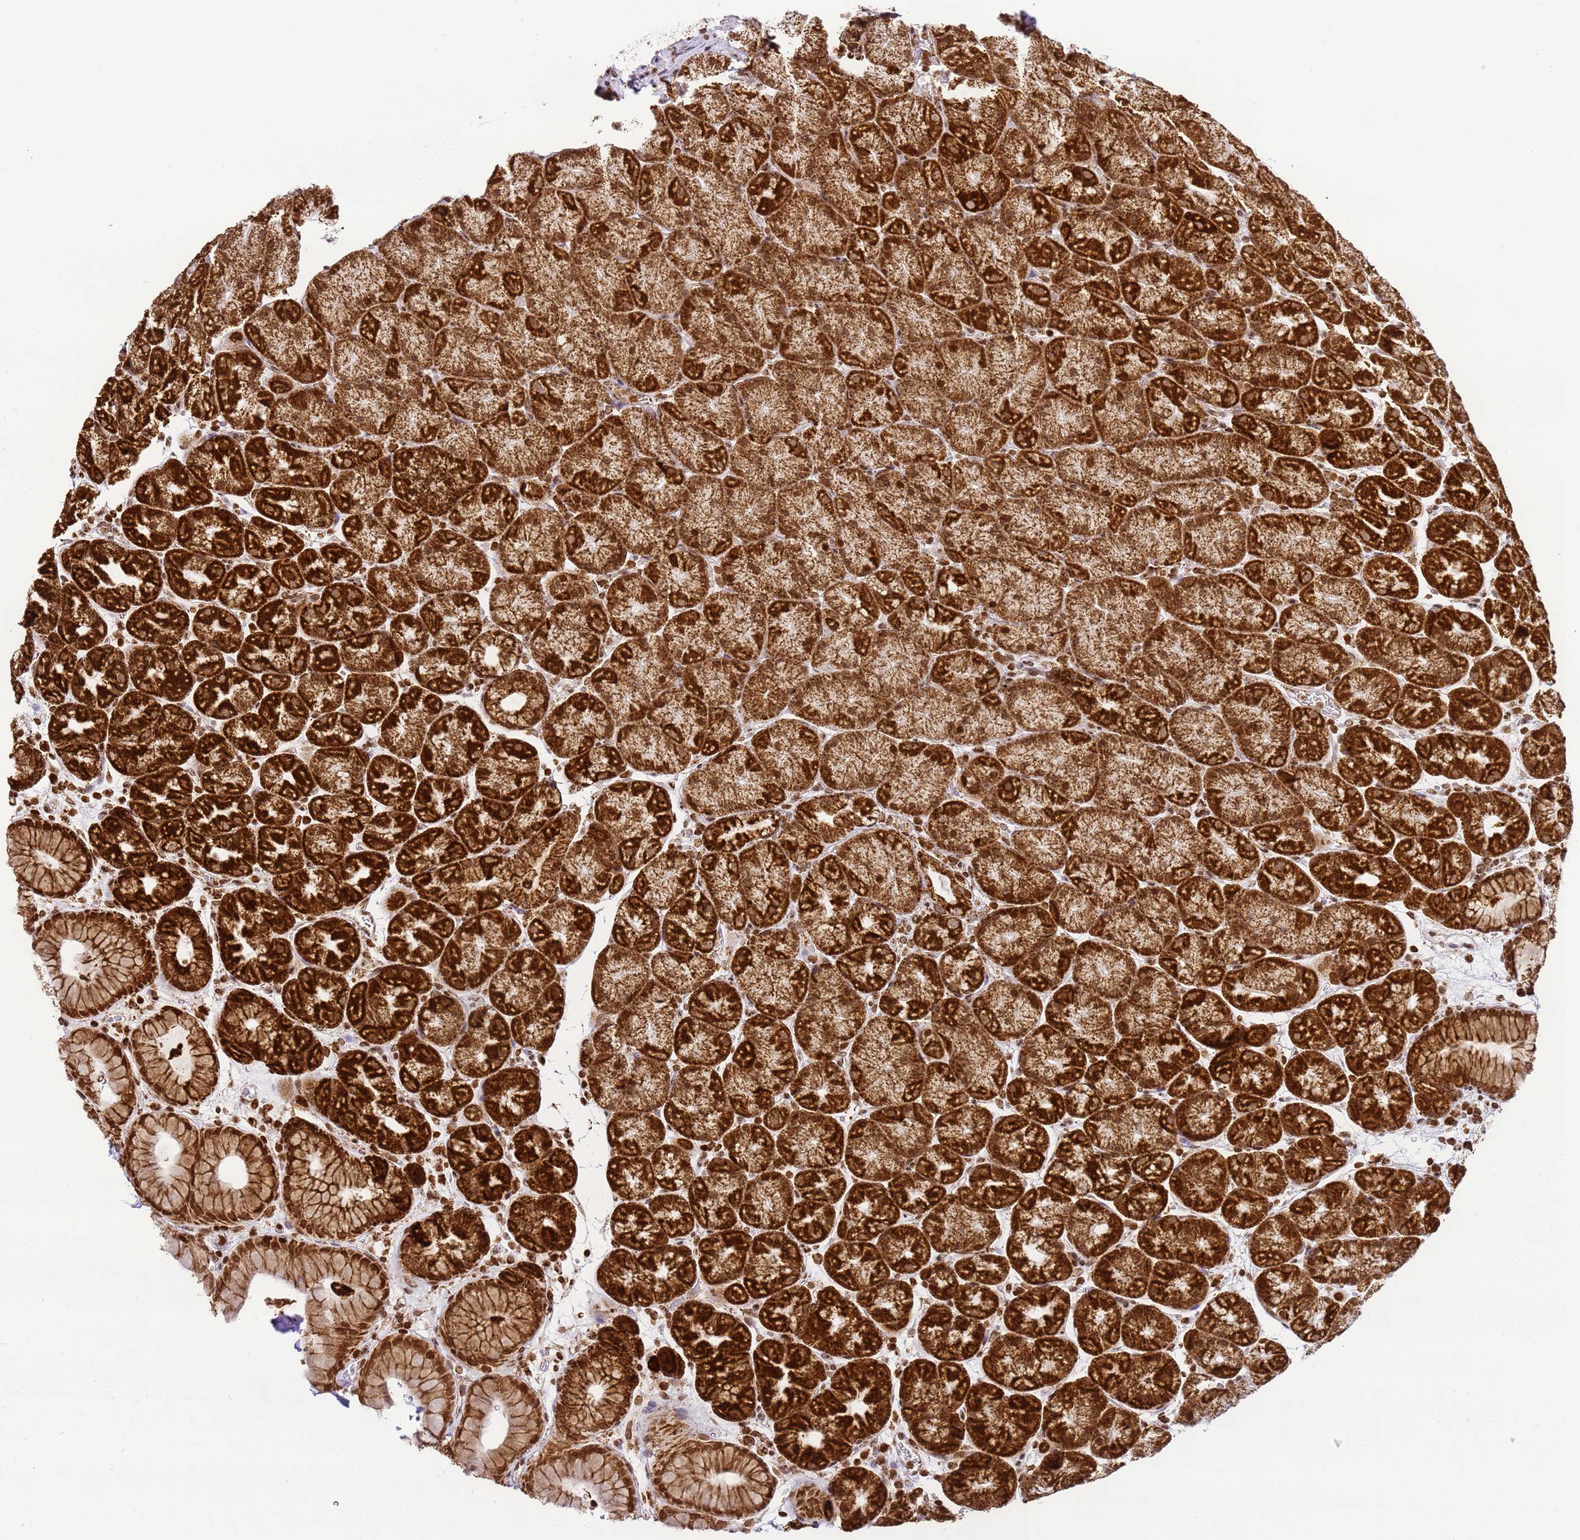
{"staining": {"intensity": "strong", "quantity": ">75%", "location": "cytoplasmic/membranous"}, "tissue": "stomach", "cell_type": "Glandular cells", "image_type": "normal", "snomed": [{"axis": "morphology", "description": "Normal tissue, NOS"}, {"axis": "topography", "description": "Stomach, upper"}, {"axis": "topography", "description": "Stomach, lower"}], "caption": "An IHC image of normal tissue is shown. Protein staining in brown highlights strong cytoplasmic/membranous positivity in stomach within glandular cells. (DAB = brown stain, brightfield microscopy at high magnification).", "gene": "HSPE1", "patient": {"sex": "male", "age": 67}}